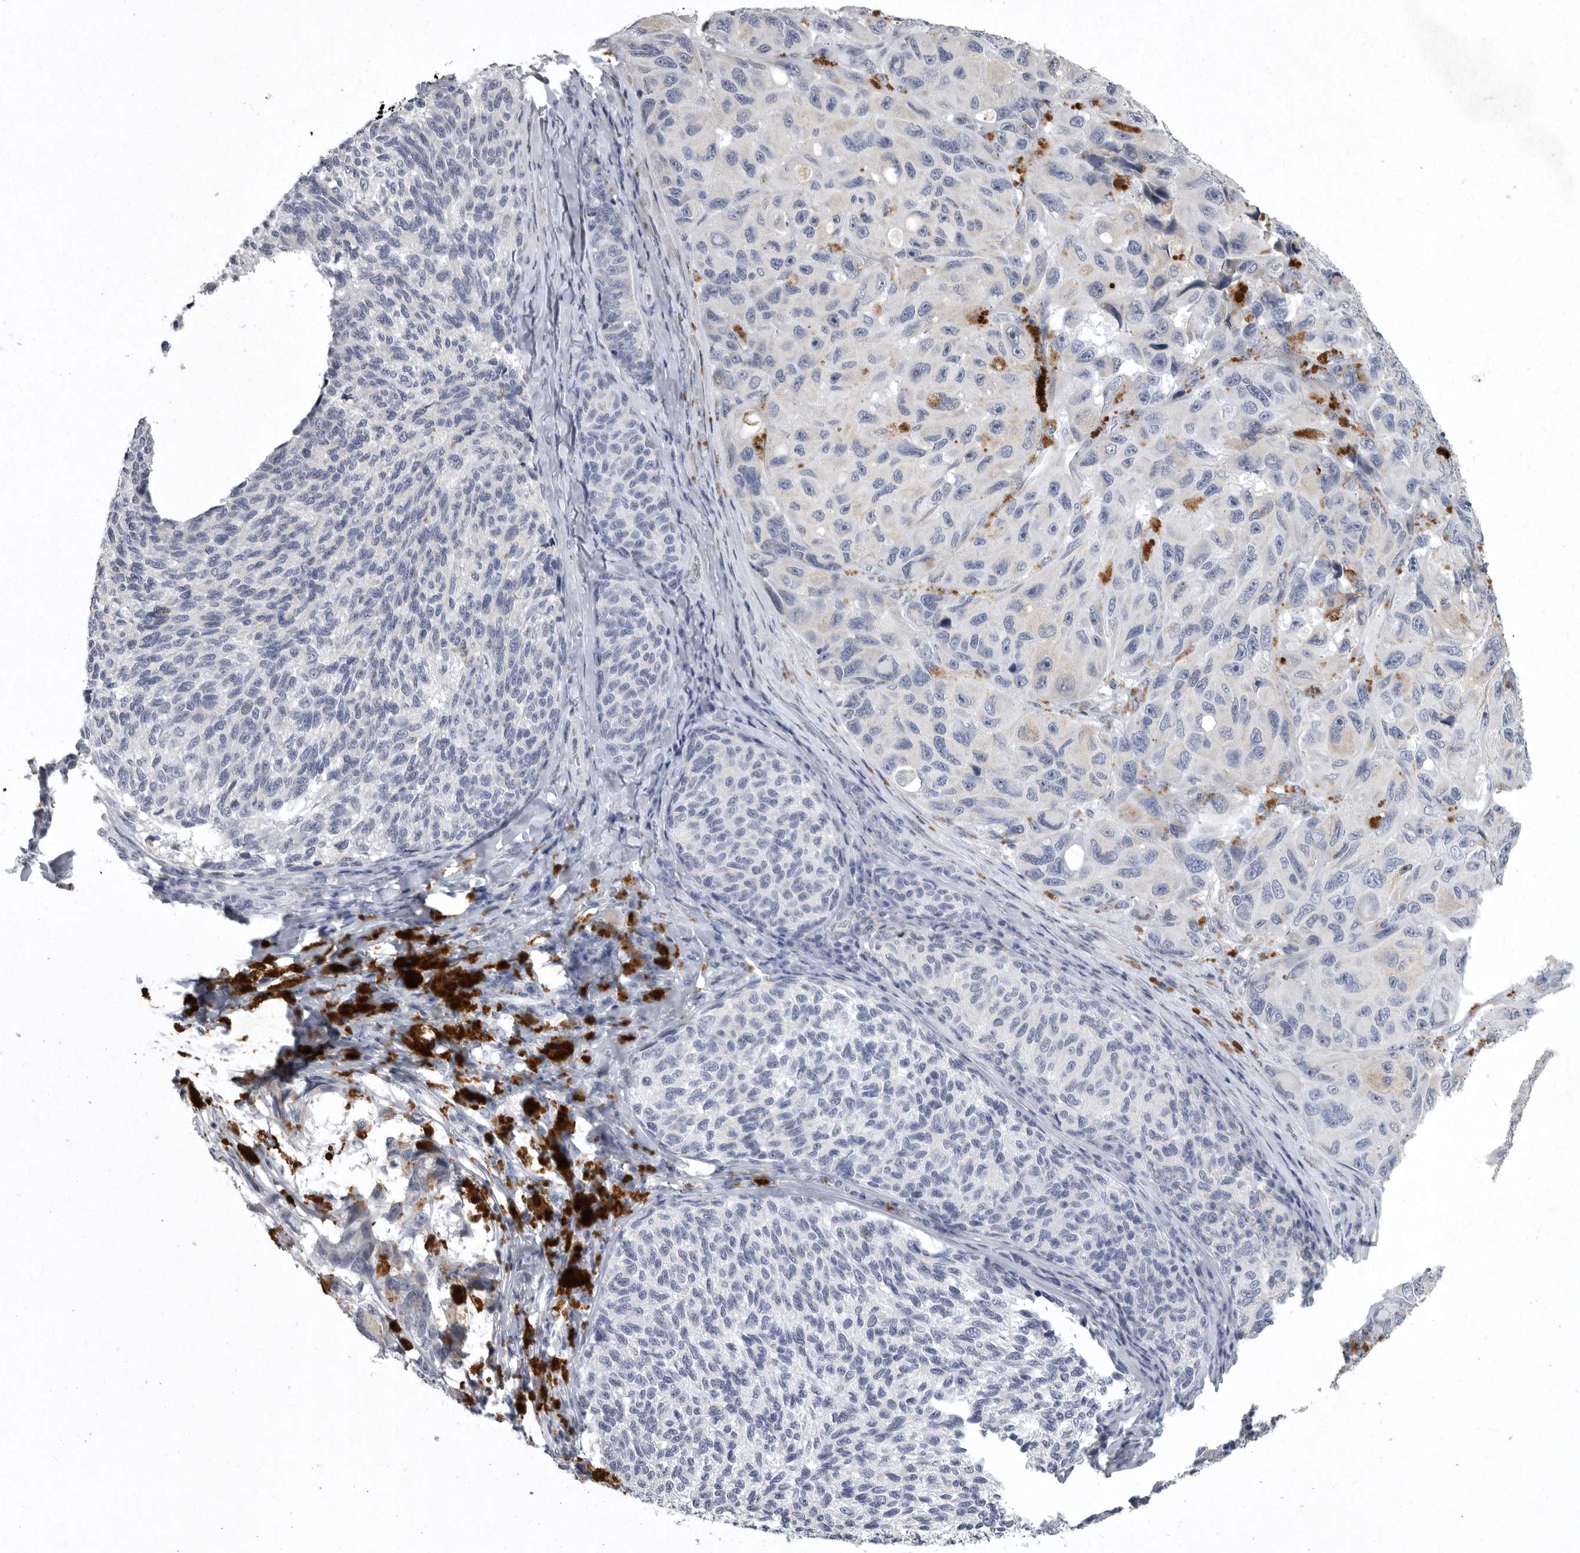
{"staining": {"intensity": "negative", "quantity": "none", "location": "none"}, "tissue": "melanoma", "cell_type": "Tumor cells", "image_type": "cancer", "snomed": [{"axis": "morphology", "description": "Malignant melanoma, NOS"}, {"axis": "topography", "description": "Skin"}], "caption": "DAB immunohistochemical staining of malignant melanoma demonstrates no significant positivity in tumor cells.", "gene": "CRP", "patient": {"sex": "female", "age": 73}}